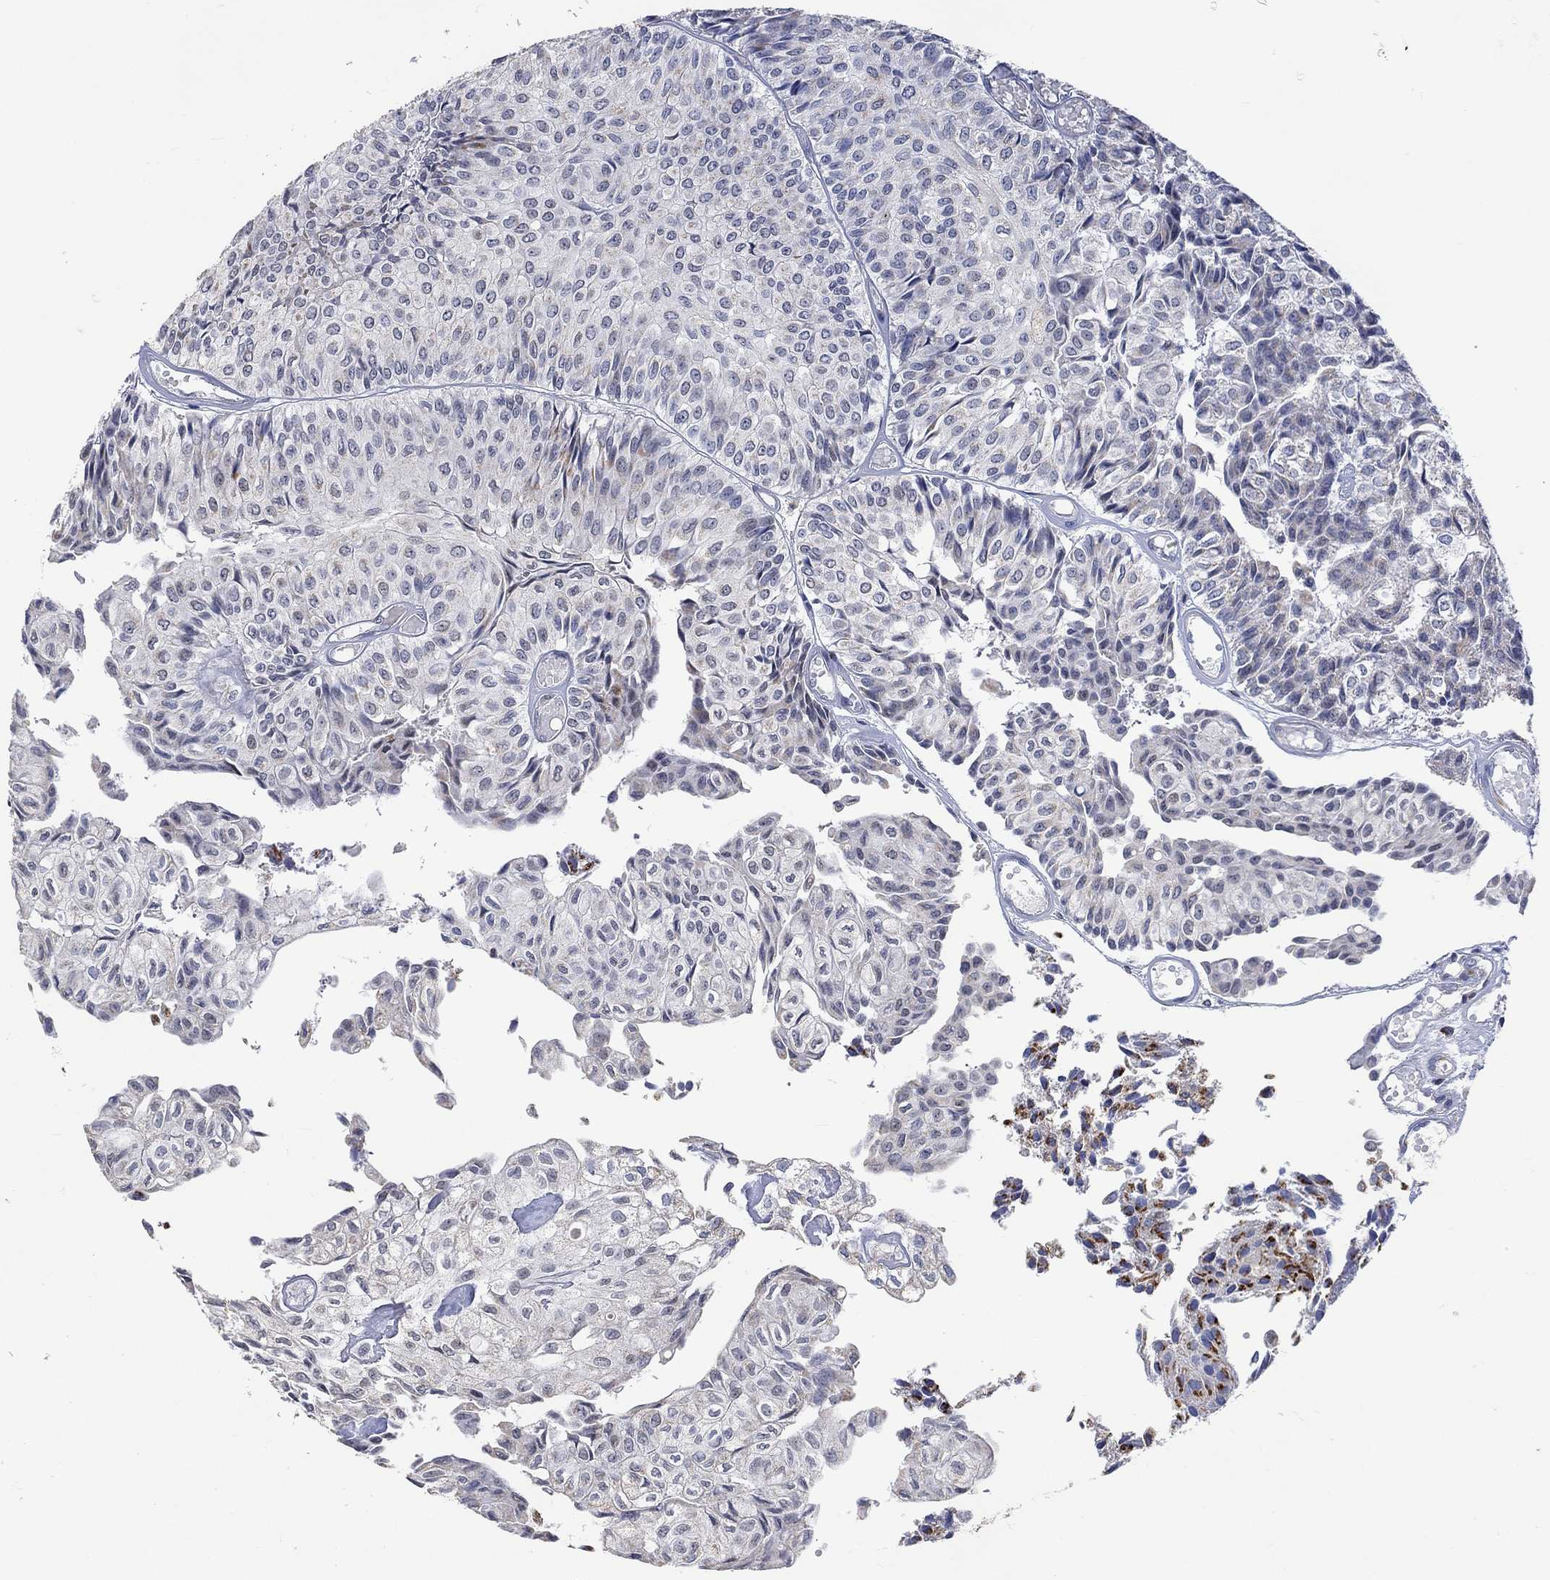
{"staining": {"intensity": "negative", "quantity": "none", "location": "none"}, "tissue": "urothelial cancer", "cell_type": "Tumor cells", "image_type": "cancer", "snomed": [{"axis": "morphology", "description": "Urothelial carcinoma, Low grade"}, {"axis": "topography", "description": "Urinary bladder"}], "caption": "A high-resolution photomicrograph shows immunohistochemistry (IHC) staining of urothelial cancer, which shows no significant expression in tumor cells. The staining is performed using DAB (3,3'-diaminobenzidine) brown chromogen with nuclei counter-stained in using hematoxylin.", "gene": "SLC48A1", "patient": {"sex": "male", "age": 89}}